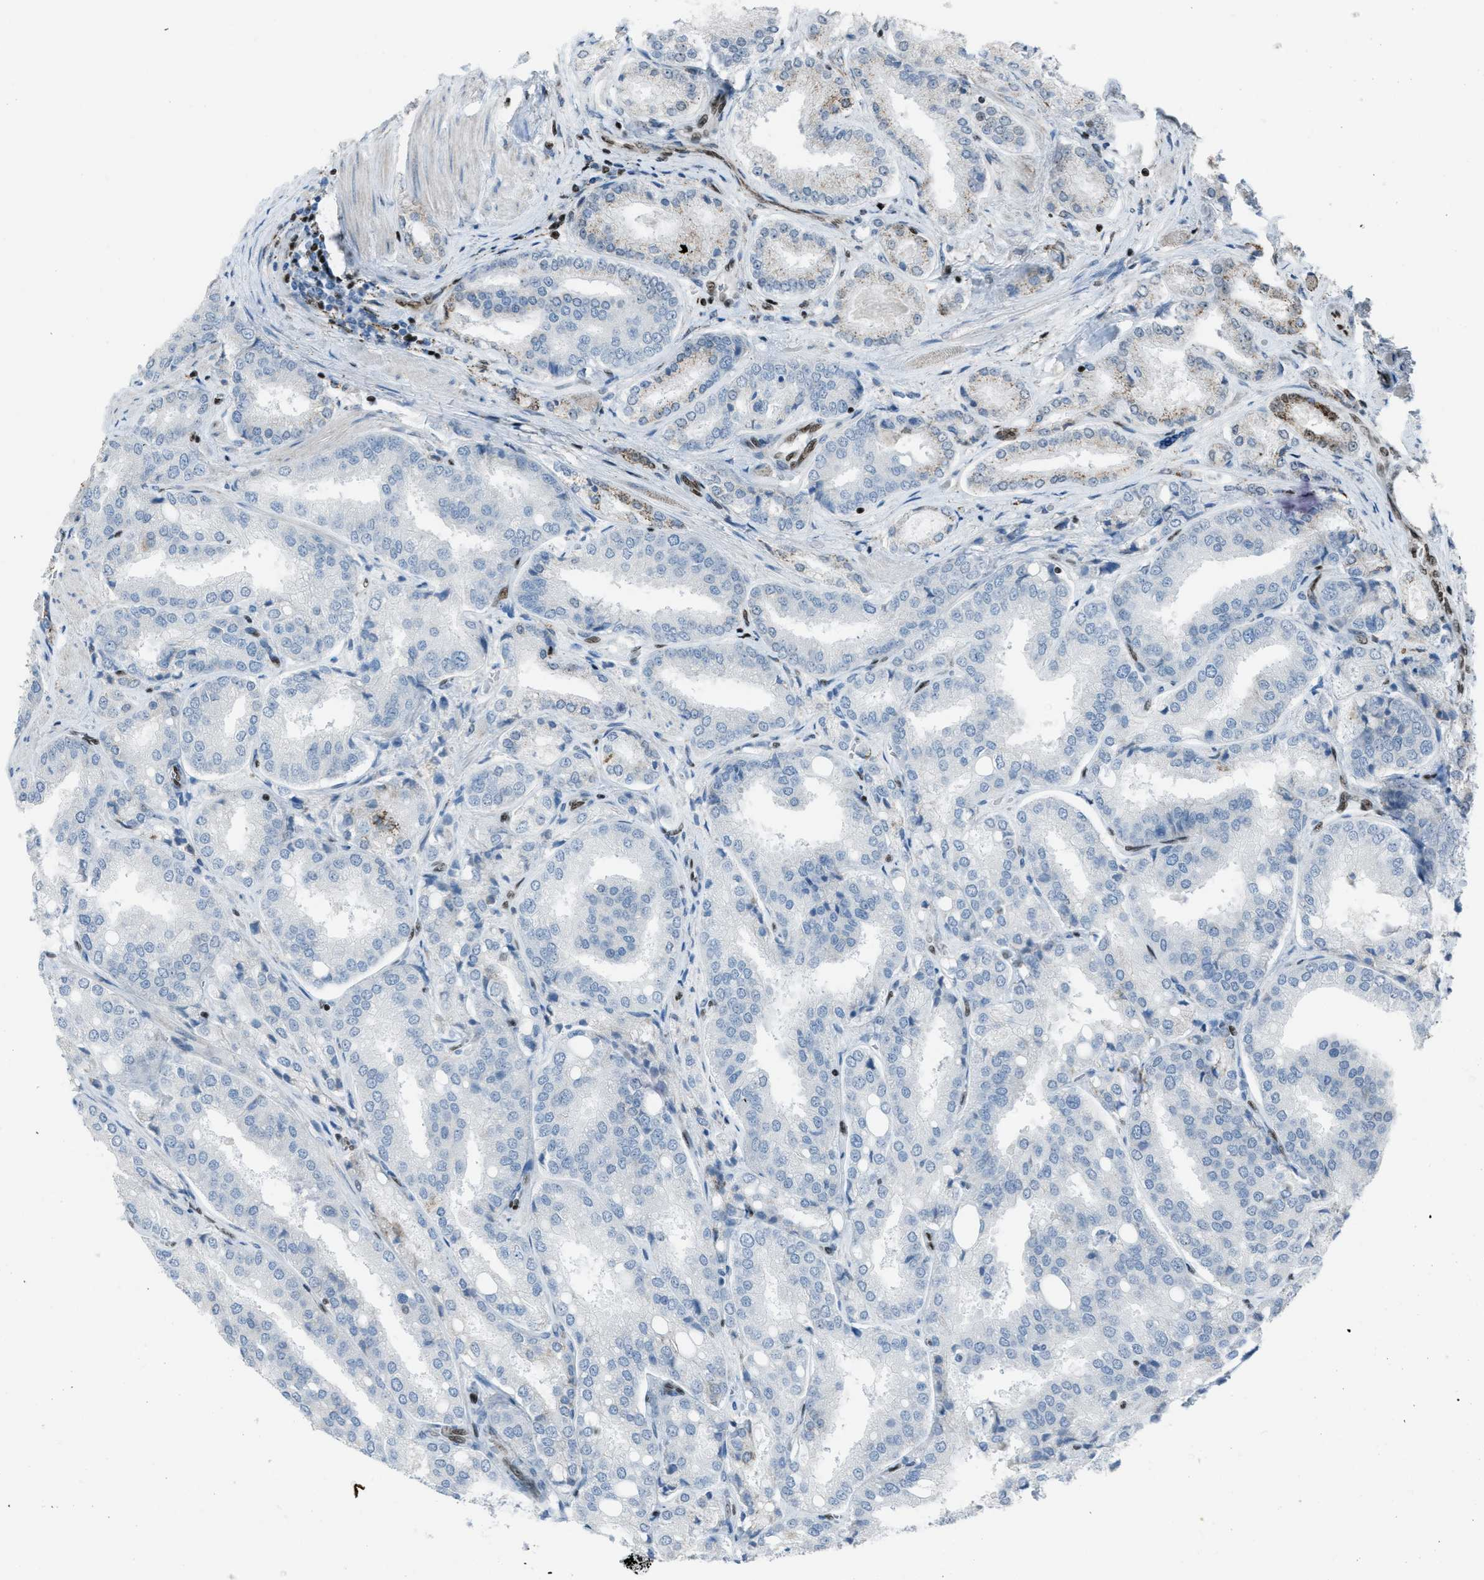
{"staining": {"intensity": "negative", "quantity": "none", "location": "none"}, "tissue": "prostate cancer", "cell_type": "Tumor cells", "image_type": "cancer", "snomed": [{"axis": "morphology", "description": "Adenocarcinoma, High grade"}, {"axis": "topography", "description": "Prostate"}], "caption": "Immunohistochemistry (IHC) photomicrograph of human high-grade adenocarcinoma (prostate) stained for a protein (brown), which displays no expression in tumor cells.", "gene": "SLFN5", "patient": {"sex": "male", "age": 50}}